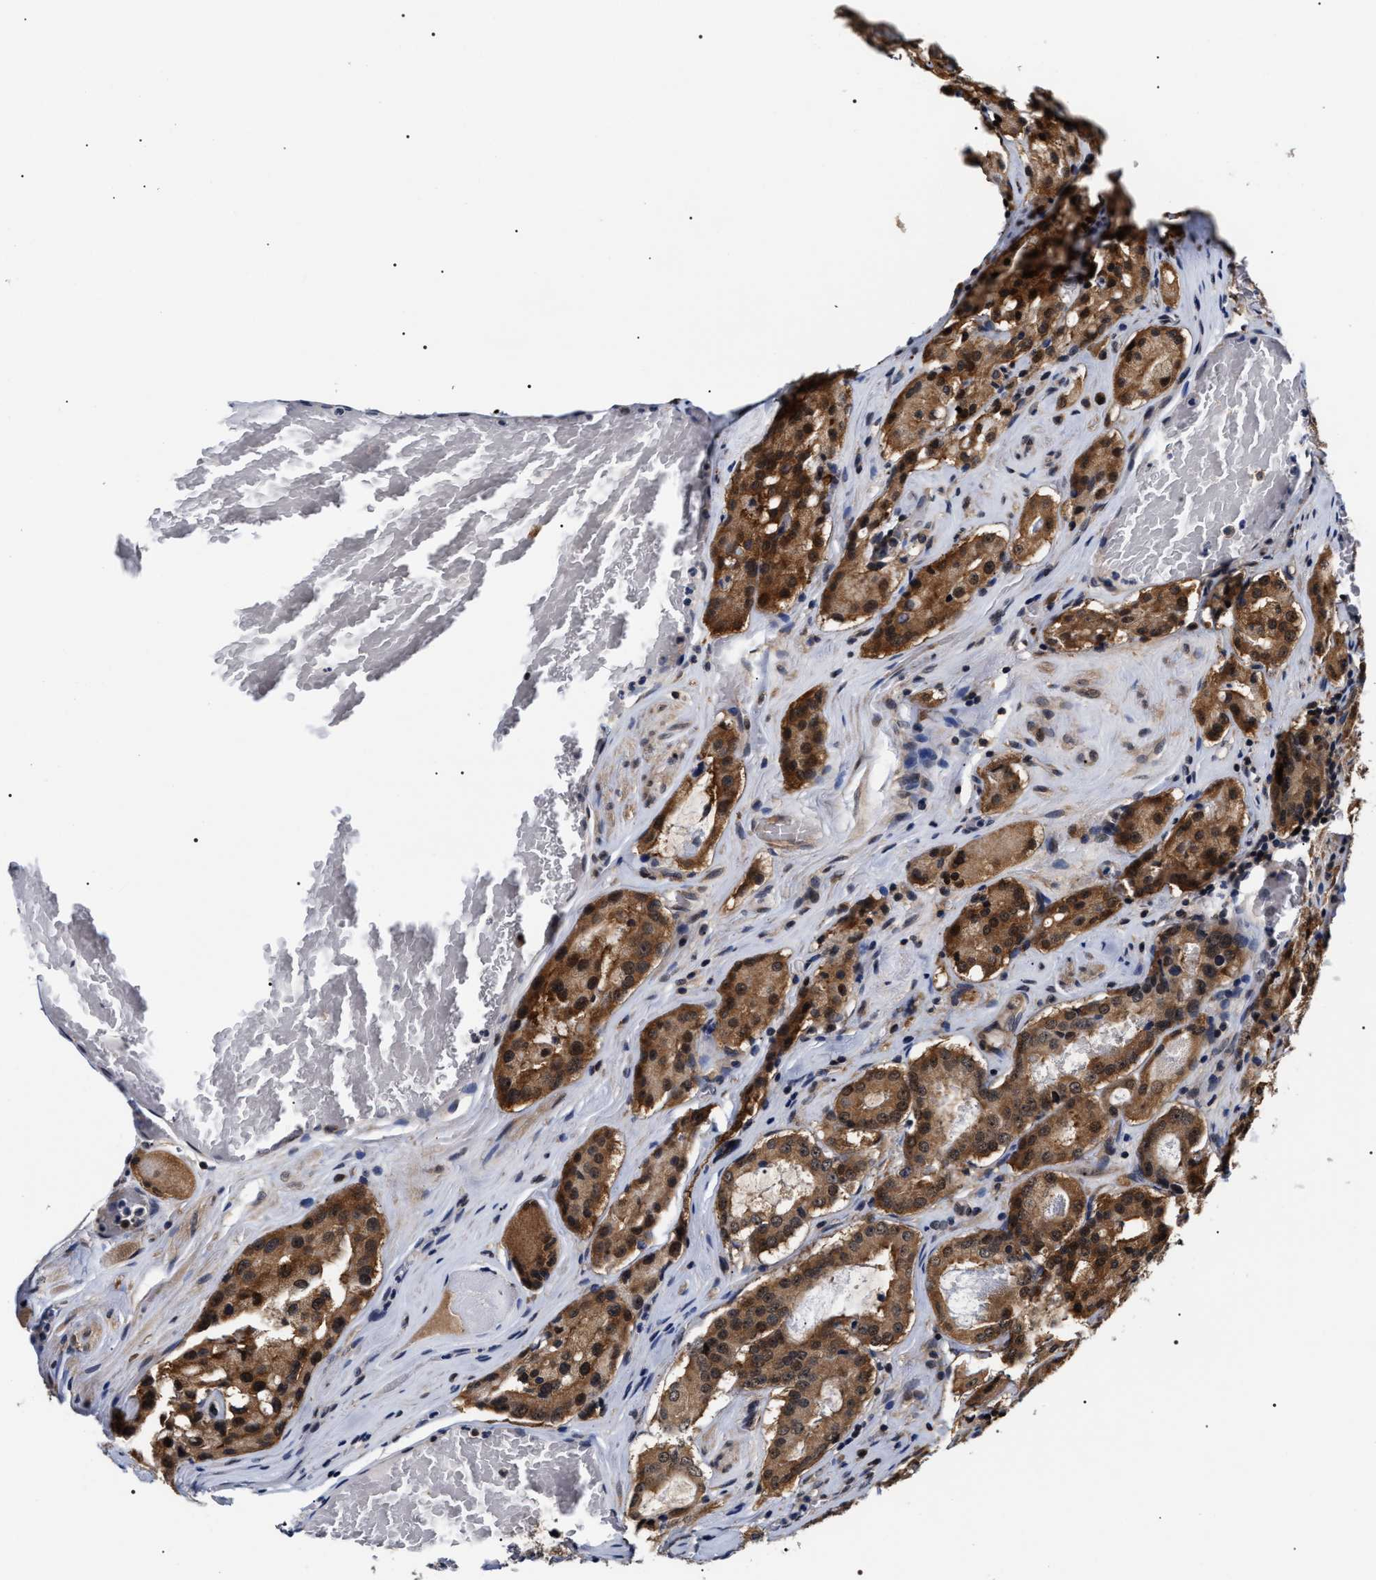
{"staining": {"intensity": "moderate", "quantity": ">75%", "location": "cytoplasmic/membranous,nuclear"}, "tissue": "prostate cancer", "cell_type": "Tumor cells", "image_type": "cancer", "snomed": [{"axis": "morphology", "description": "Adenocarcinoma, Medium grade"}, {"axis": "topography", "description": "Prostate"}], "caption": "The immunohistochemical stain shows moderate cytoplasmic/membranous and nuclear positivity in tumor cells of prostate cancer (medium-grade adenocarcinoma) tissue.", "gene": "BAG6", "patient": {"sex": "male", "age": 72}}